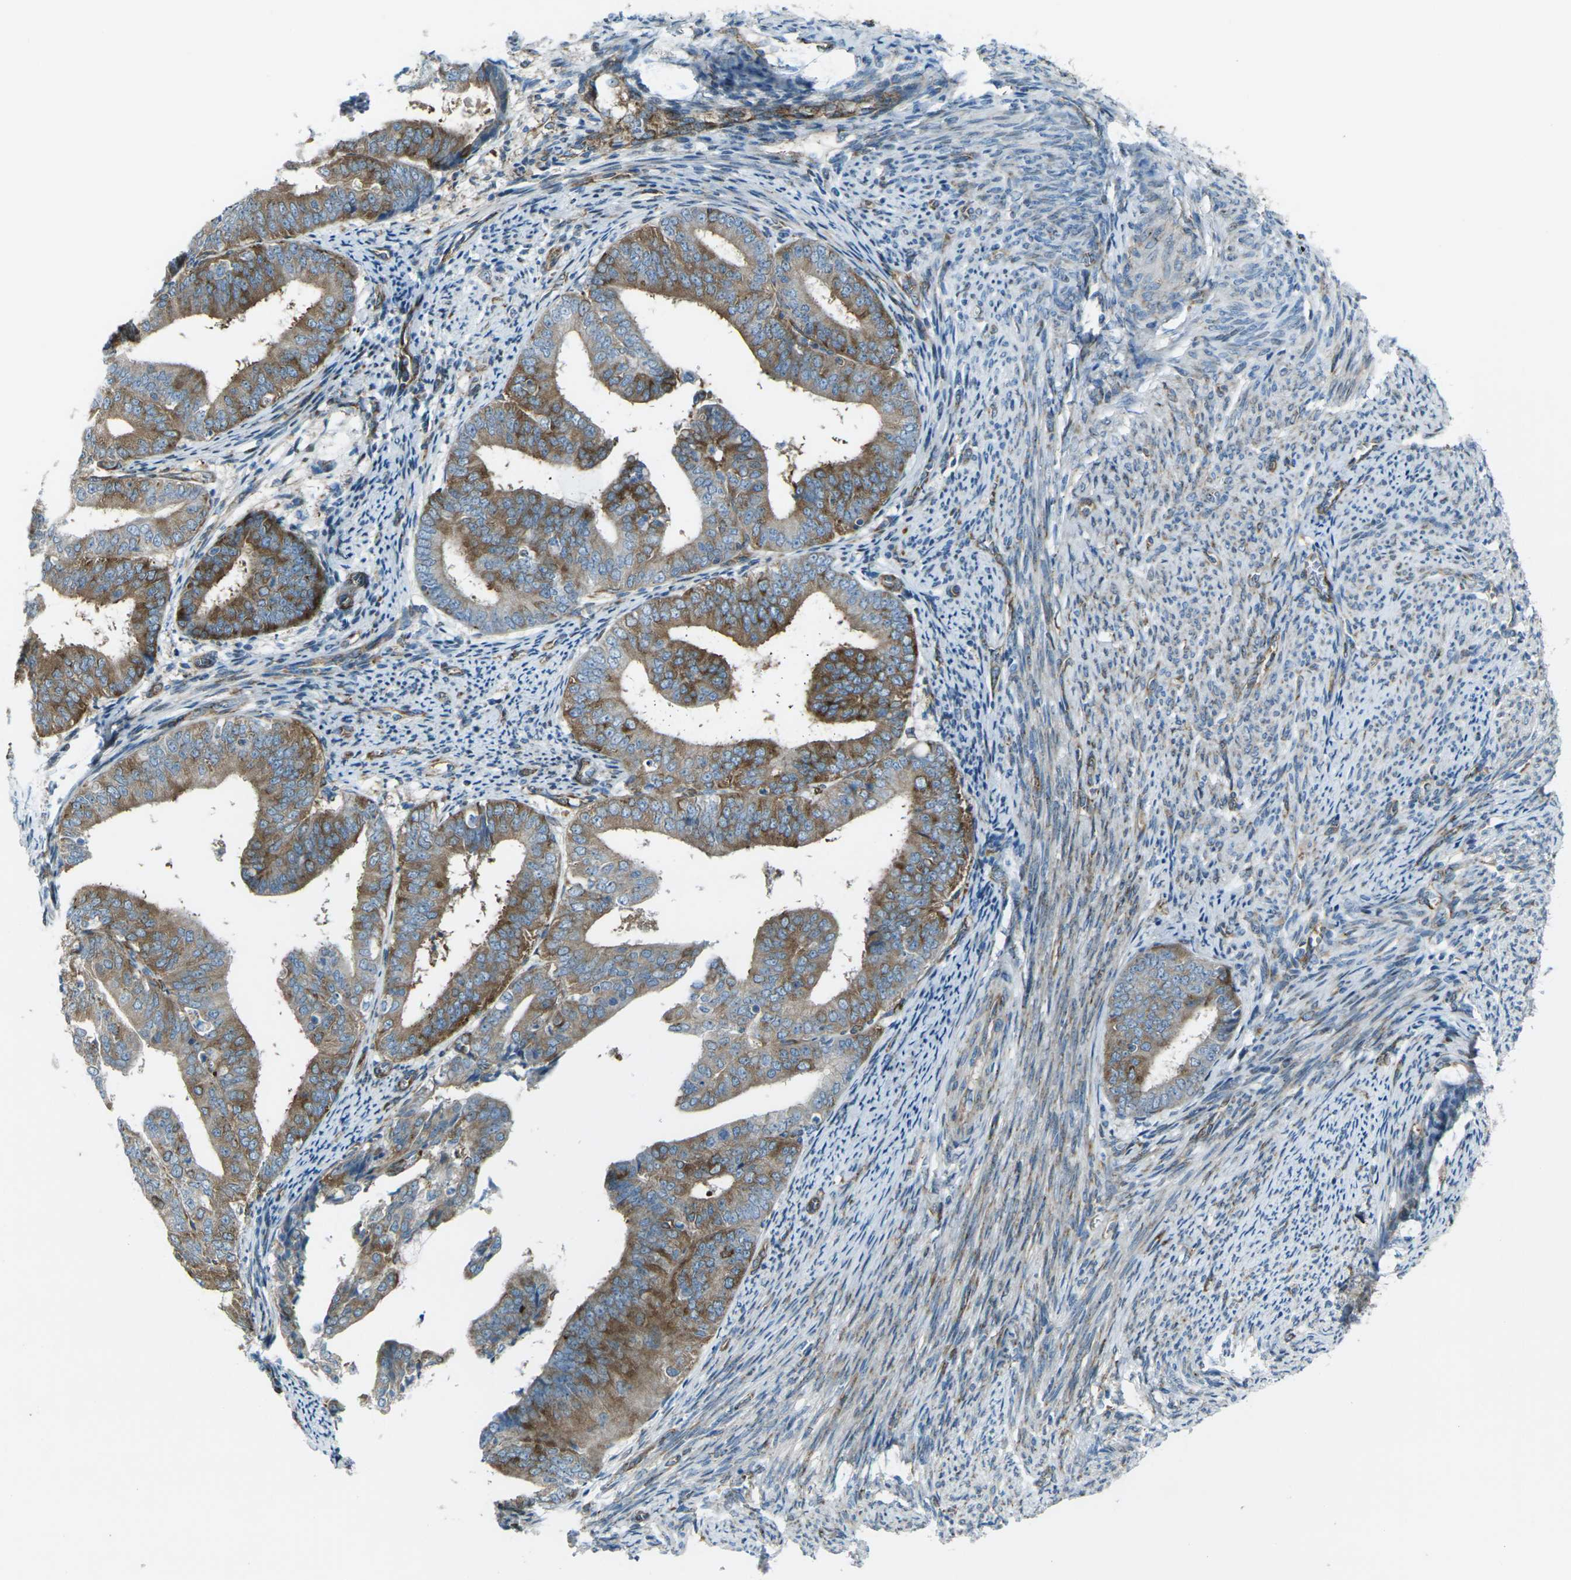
{"staining": {"intensity": "moderate", "quantity": ">75%", "location": "cytoplasmic/membranous"}, "tissue": "endometrial cancer", "cell_type": "Tumor cells", "image_type": "cancer", "snomed": [{"axis": "morphology", "description": "Adenocarcinoma, NOS"}, {"axis": "topography", "description": "Endometrium"}], "caption": "Protein analysis of endometrial cancer (adenocarcinoma) tissue exhibits moderate cytoplasmic/membranous expression in about >75% of tumor cells.", "gene": "CELSR2", "patient": {"sex": "female", "age": 63}}